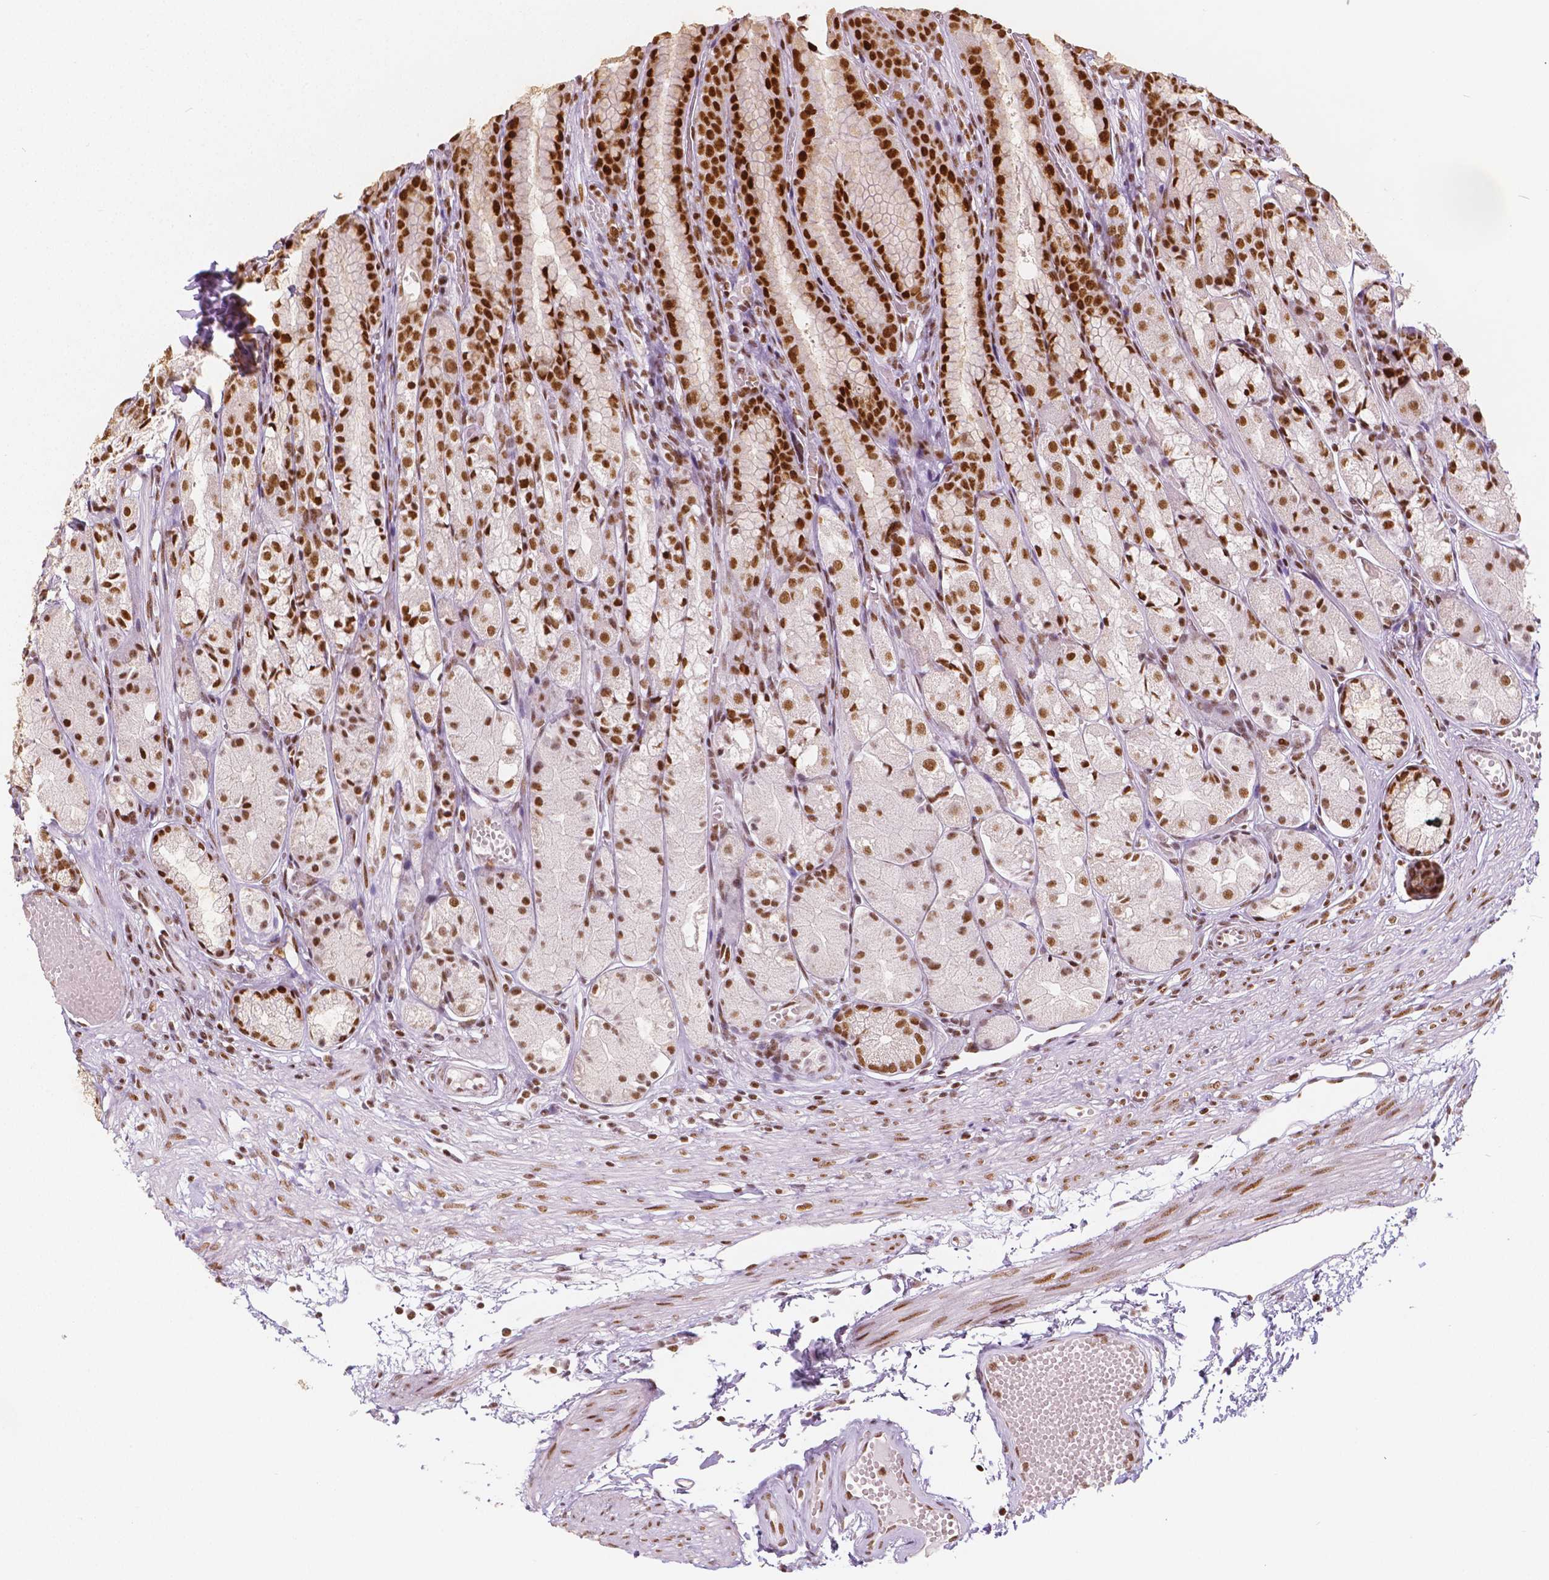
{"staining": {"intensity": "strong", "quantity": ">75%", "location": "nuclear"}, "tissue": "stomach", "cell_type": "Glandular cells", "image_type": "normal", "snomed": [{"axis": "morphology", "description": "Normal tissue, NOS"}, {"axis": "topography", "description": "Stomach"}], "caption": "This is a photomicrograph of immunohistochemistry staining of unremarkable stomach, which shows strong positivity in the nuclear of glandular cells.", "gene": "HDAC1", "patient": {"sex": "male", "age": 70}}